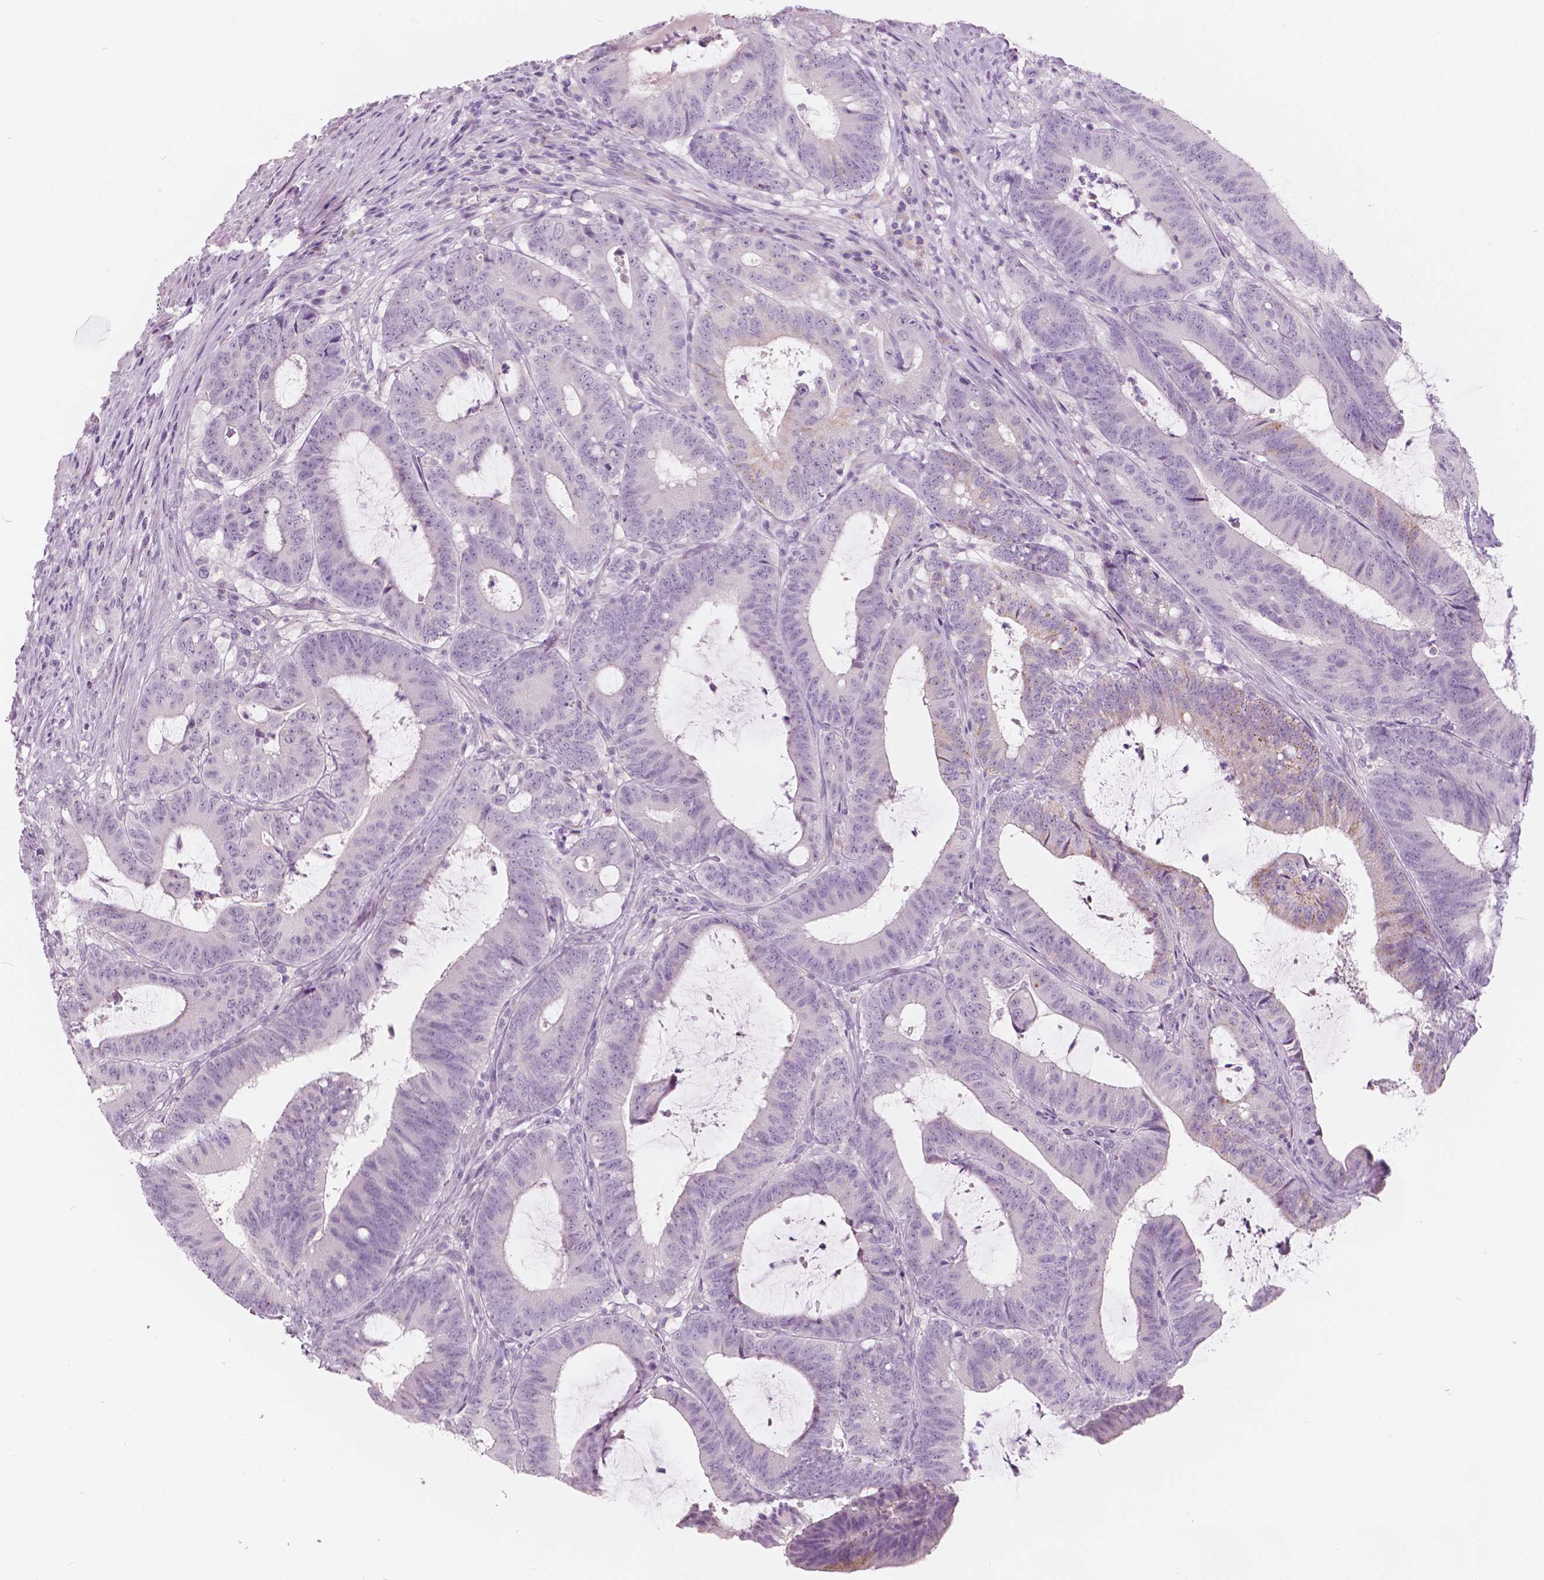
{"staining": {"intensity": "negative", "quantity": "none", "location": "none"}, "tissue": "colorectal cancer", "cell_type": "Tumor cells", "image_type": "cancer", "snomed": [{"axis": "morphology", "description": "Adenocarcinoma, NOS"}, {"axis": "topography", "description": "Colon"}], "caption": "Immunohistochemistry (IHC) image of human colorectal adenocarcinoma stained for a protein (brown), which displays no expression in tumor cells.", "gene": "A4GNT", "patient": {"sex": "female", "age": 43}}